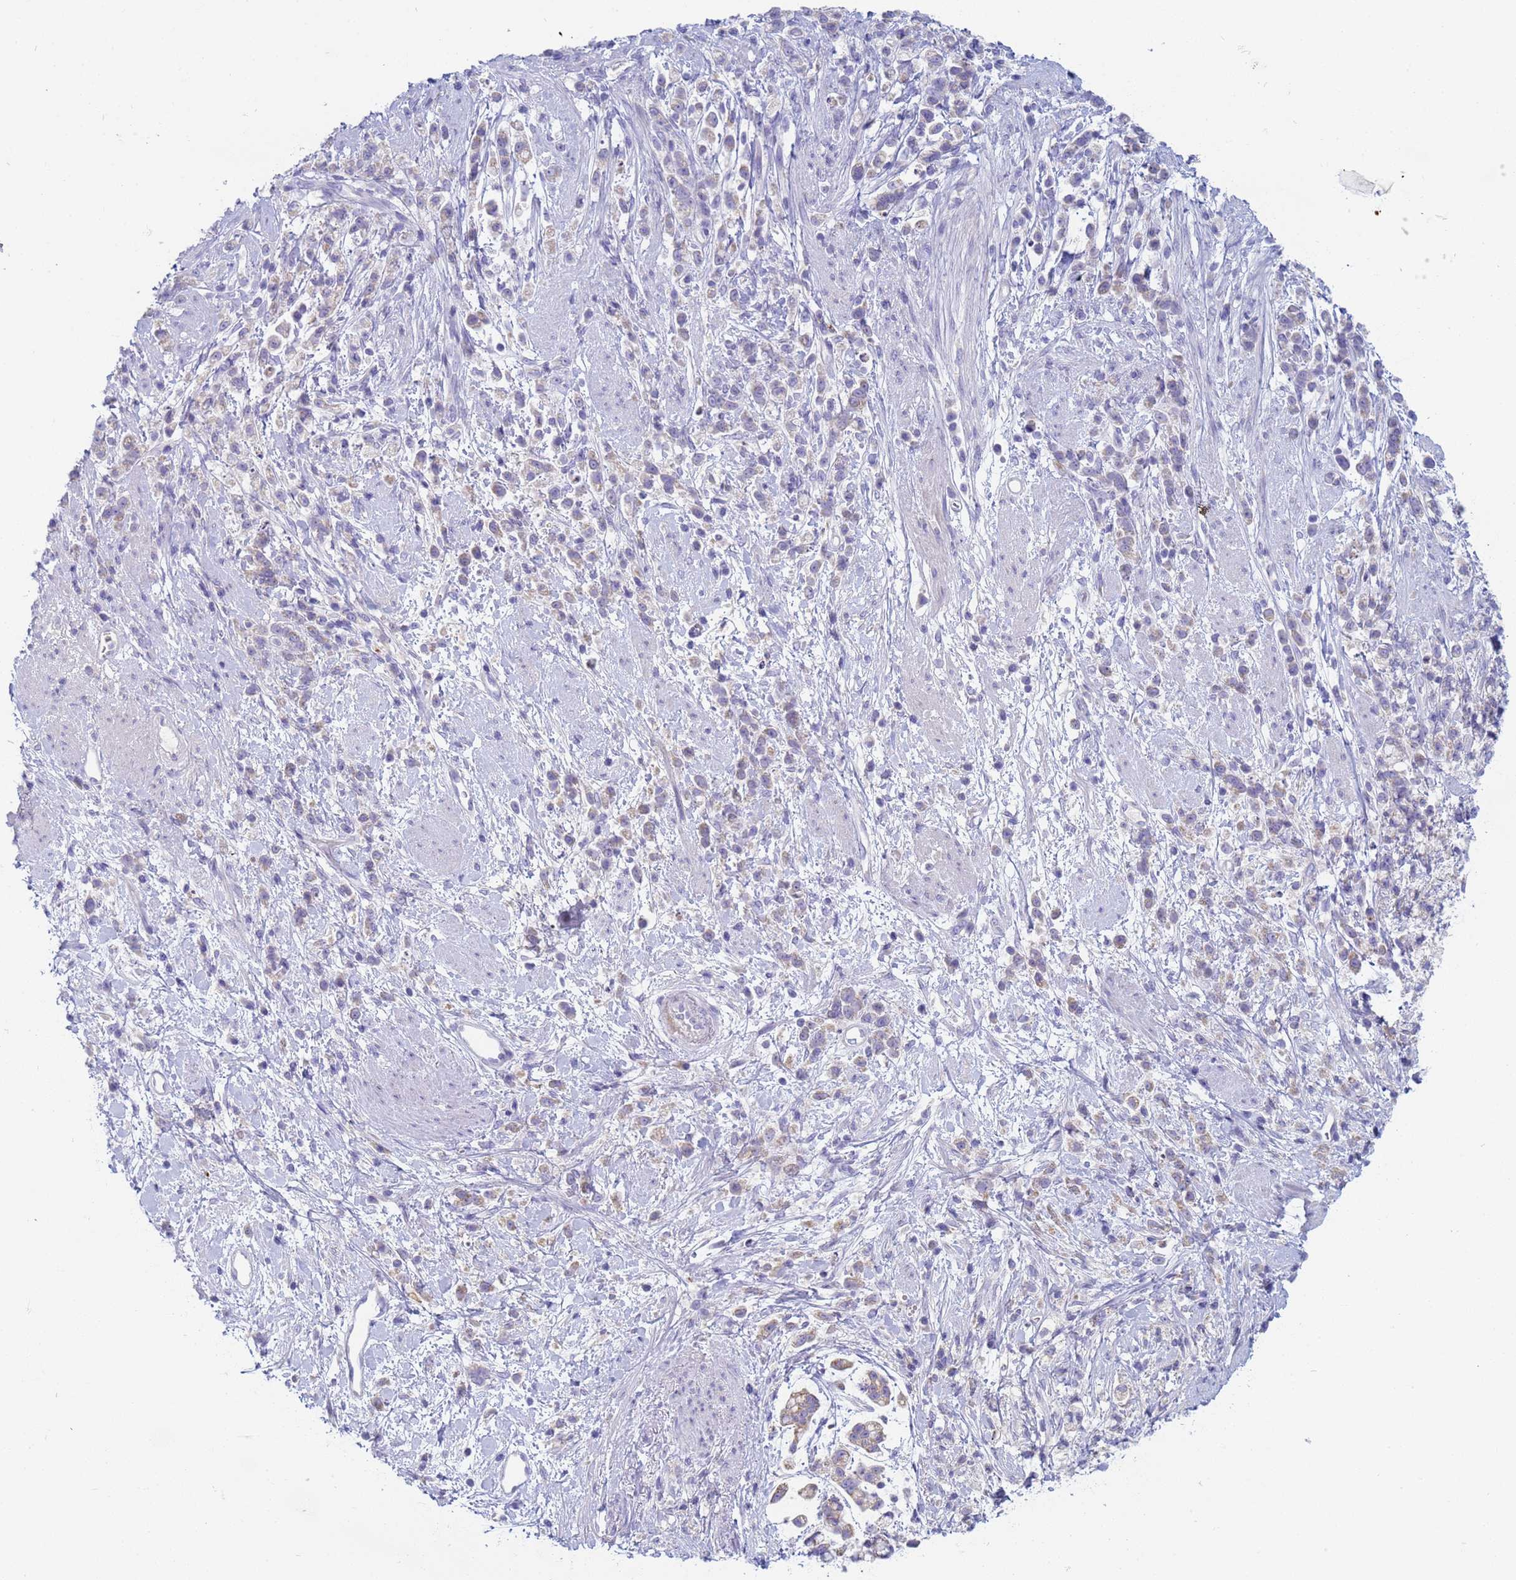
{"staining": {"intensity": "negative", "quantity": "none", "location": "none"}, "tissue": "stomach cancer", "cell_type": "Tumor cells", "image_type": "cancer", "snomed": [{"axis": "morphology", "description": "Adenocarcinoma, NOS"}, {"axis": "topography", "description": "Stomach"}], "caption": "A photomicrograph of stomach cancer (adenocarcinoma) stained for a protein demonstrates no brown staining in tumor cells.", "gene": "CR1", "patient": {"sex": "female", "age": 60}}